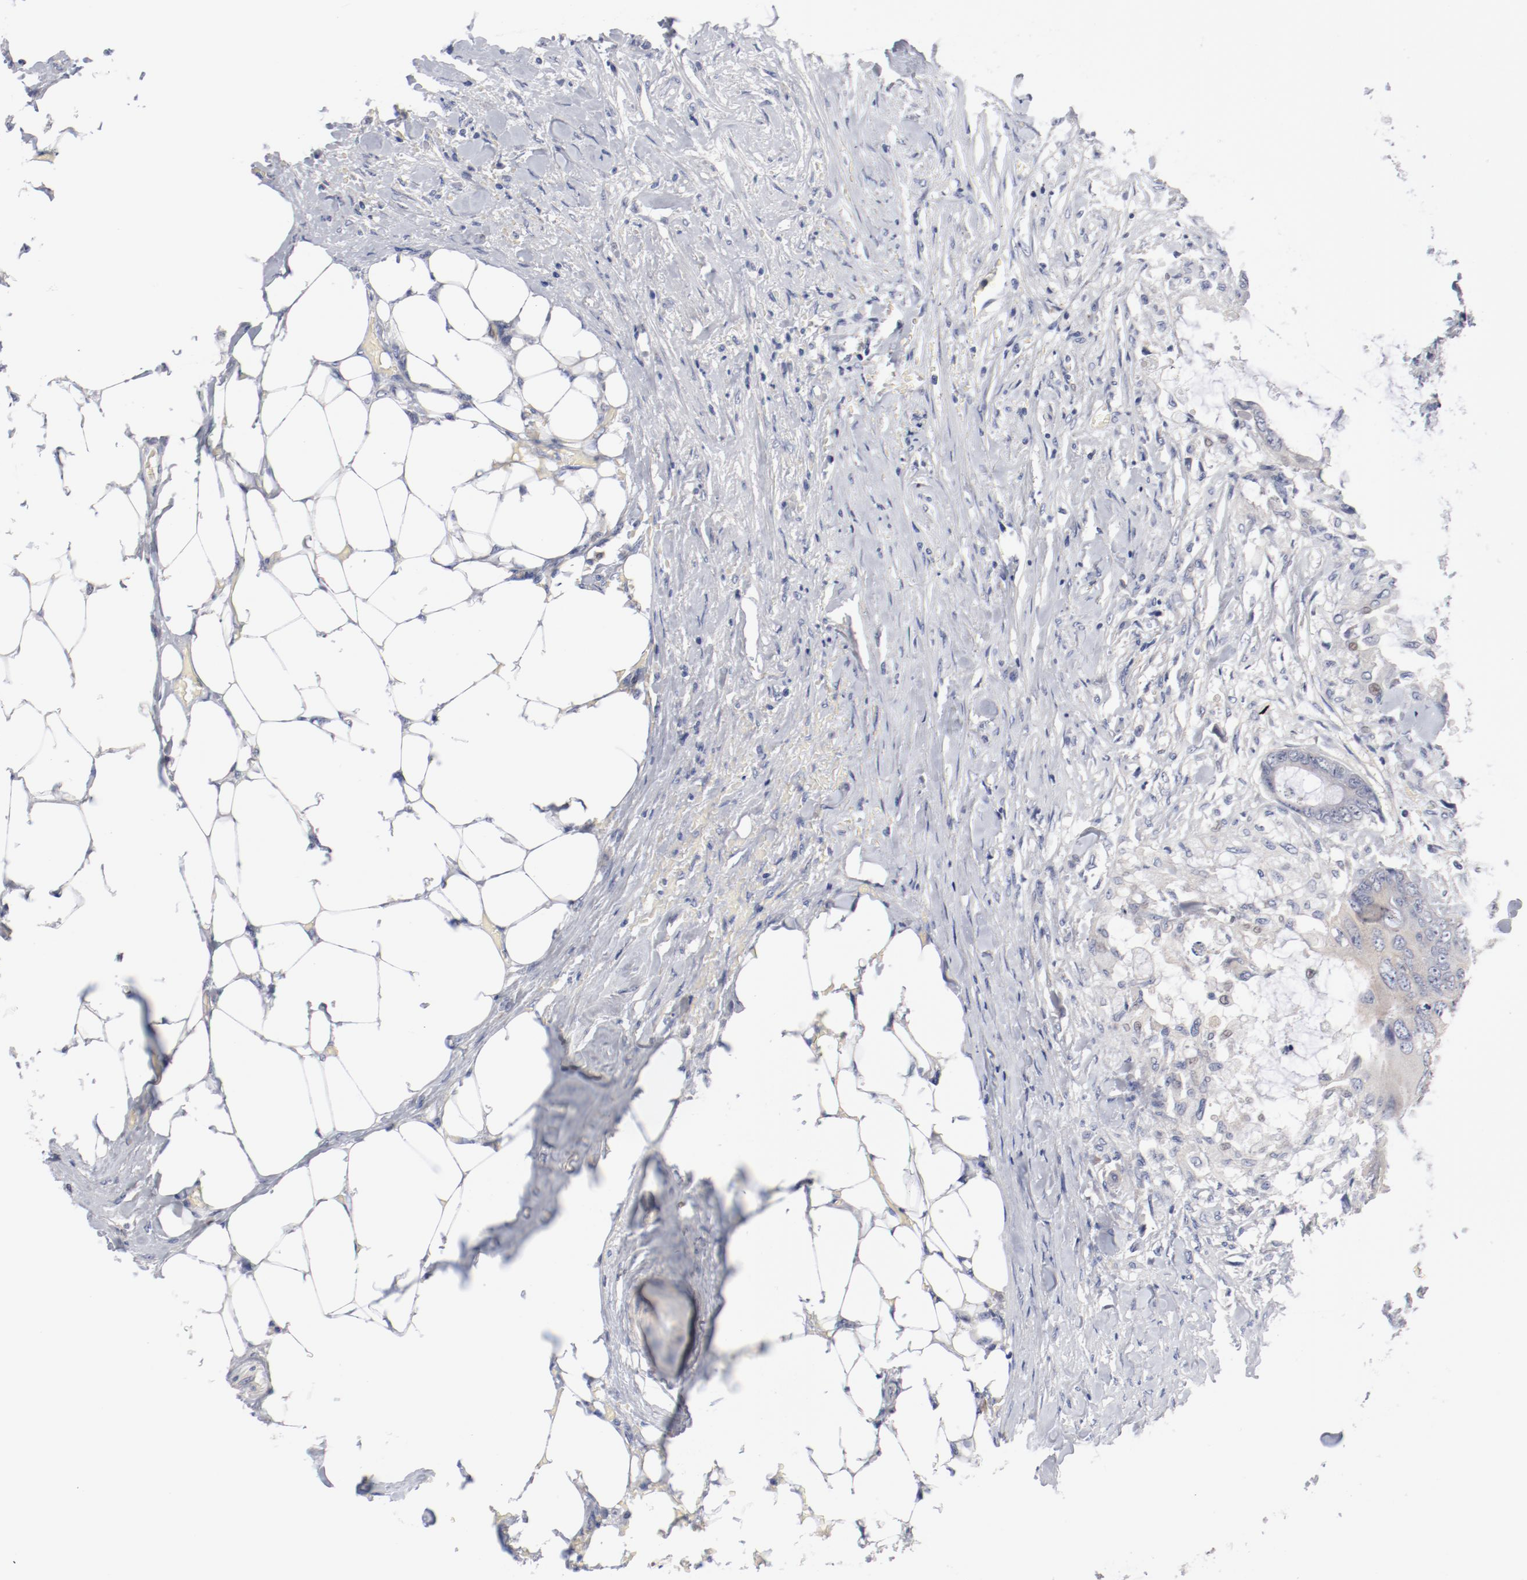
{"staining": {"intensity": "negative", "quantity": "none", "location": "none"}, "tissue": "colorectal cancer", "cell_type": "Tumor cells", "image_type": "cancer", "snomed": [{"axis": "morphology", "description": "Normal tissue, NOS"}, {"axis": "morphology", "description": "Adenocarcinoma, NOS"}, {"axis": "topography", "description": "Rectum"}, {"axis": "topography", "description": "Peripheral nerve tissue"}], "caption": "Micrograph shows no protein staining in tumor cells of adenocarcinoma (colorectal) tissue.", "gene": "GPR143", "patient": {"sex": "female", "age": 77}}